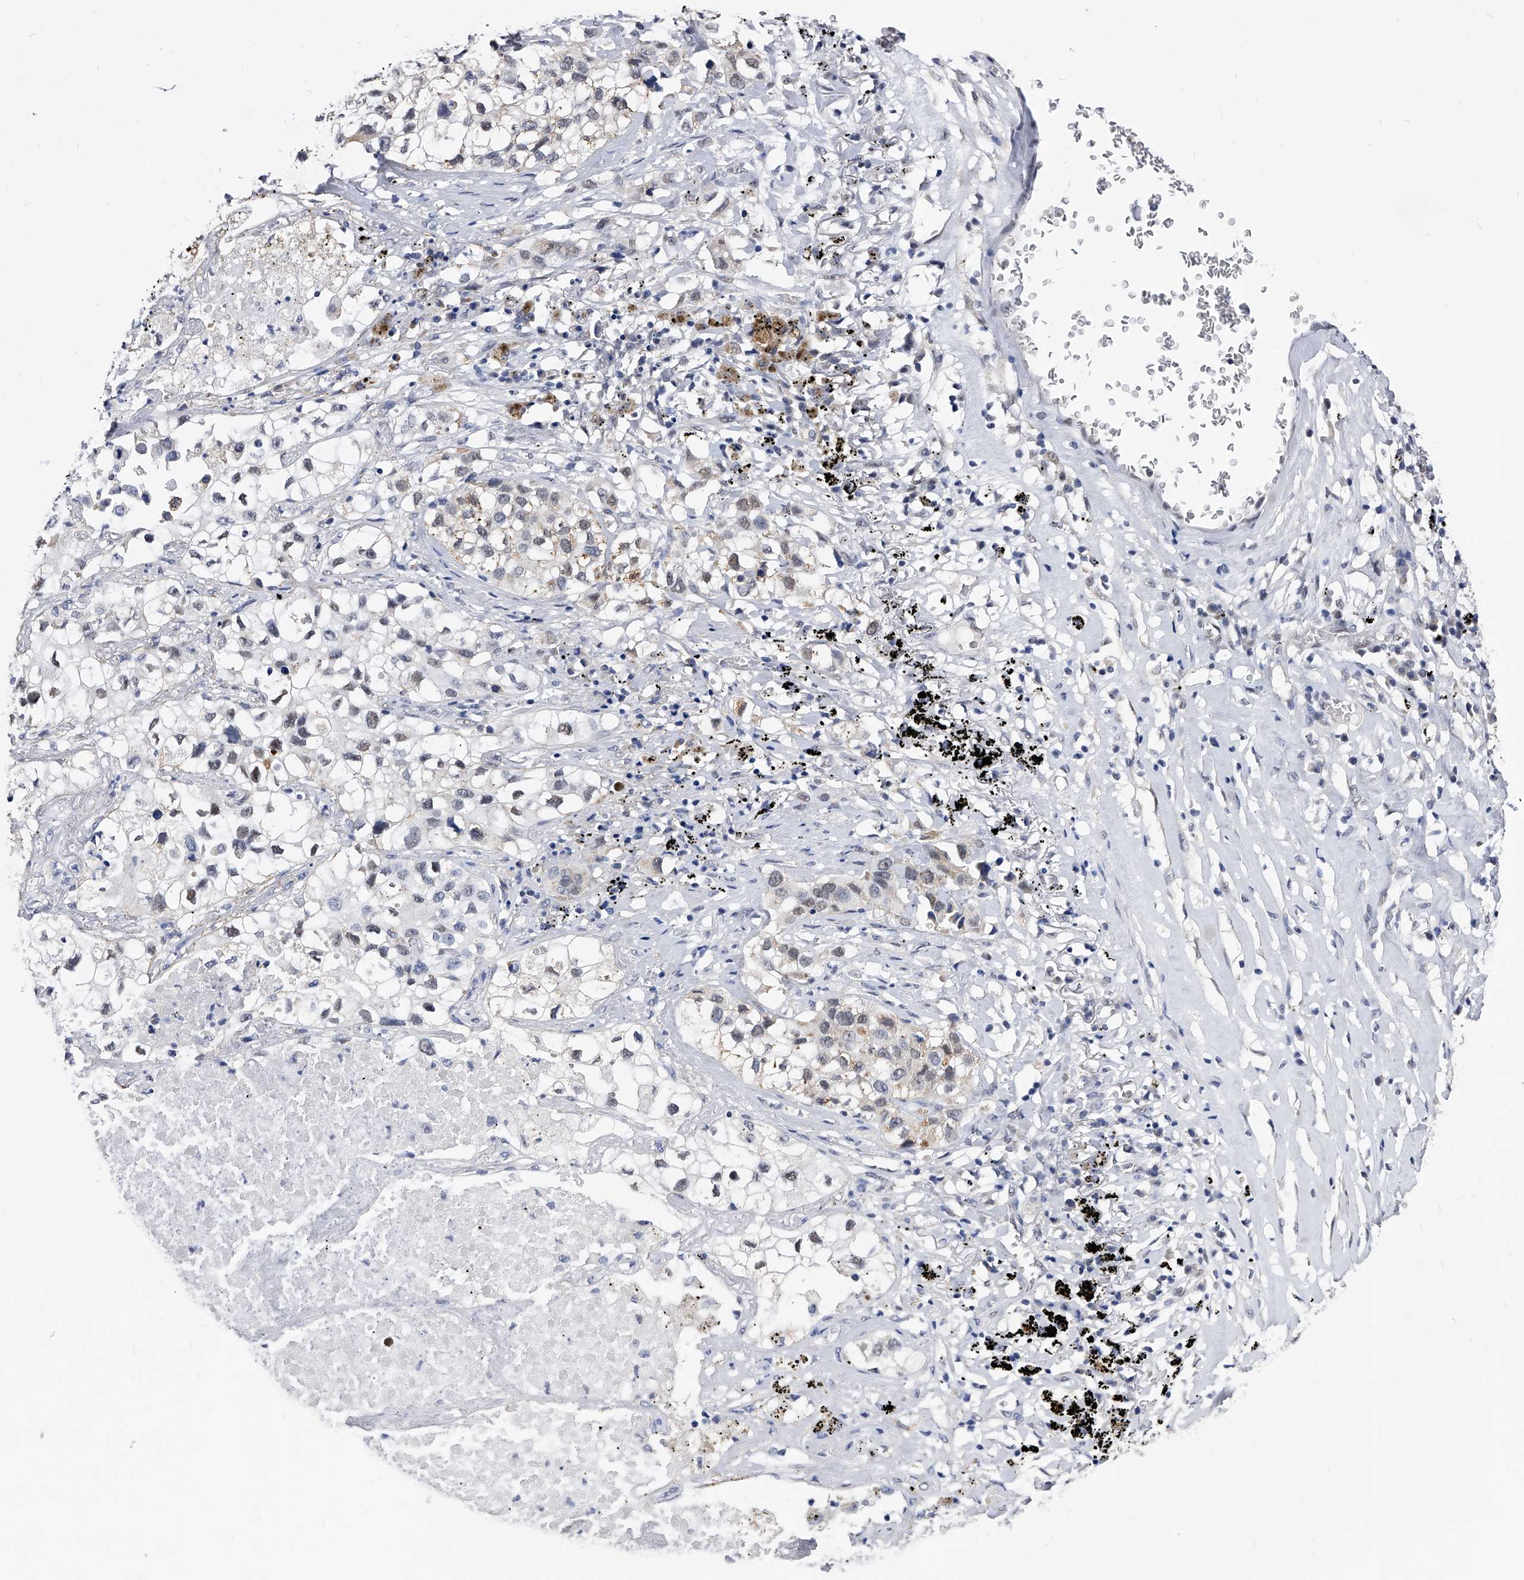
{"staining": {"intensity": "weak", "quantity": "<25%", "location": "cytoplasmic/membranous"}, "tissue": "lung cancer", "cell_type": "Tumor cells", "image_type": "cancer", "snomed": [{"axis": "morphology", "description": "Adenocarcinoma, NOS"}, {"axis": "topography", "description": "Lung"}], "caption": "Micrograph shows no significant protein positivity in tumor cells of lung cancer.", "gene": "ZNF529", "patient": {"sex": "male", "age": 63}}